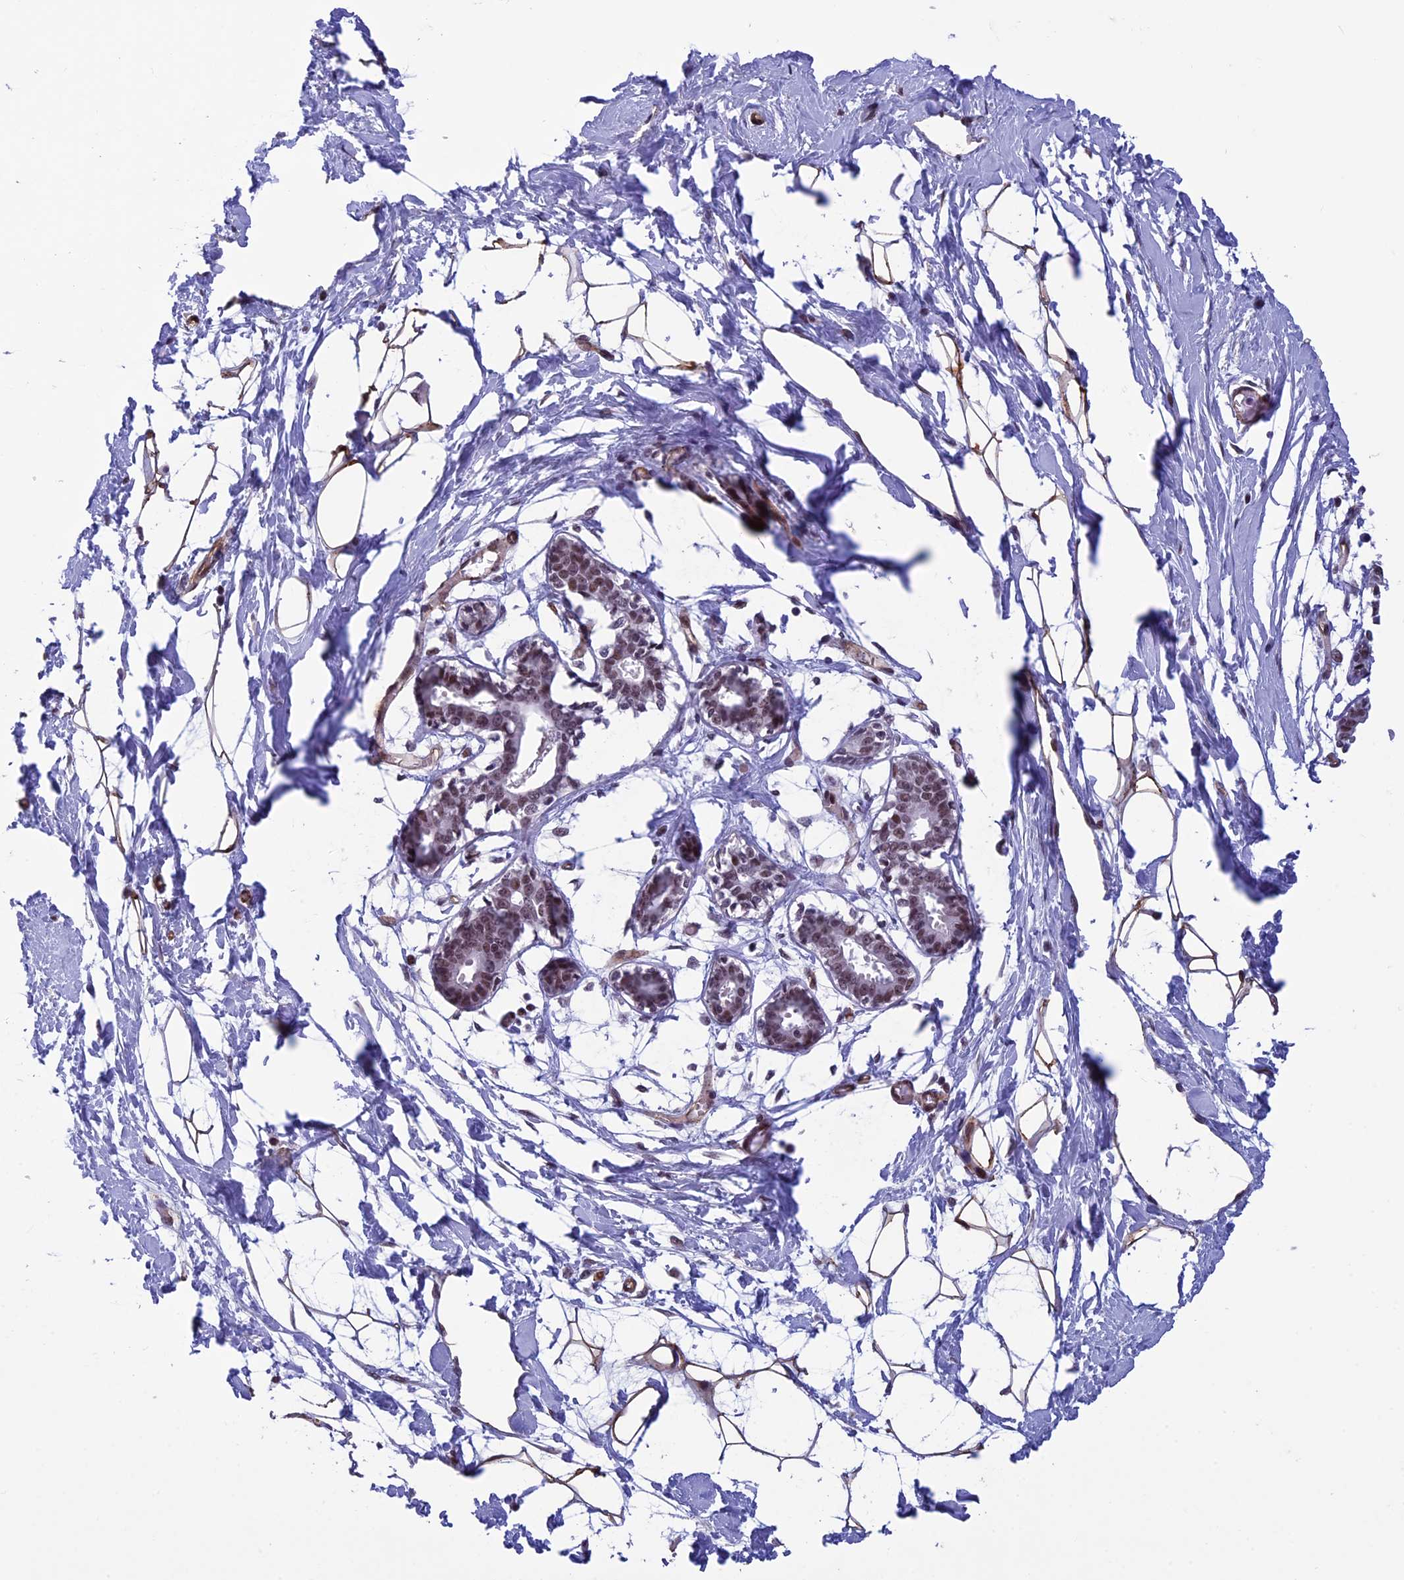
{"staining": {"intensity": "negative", "quantity": "none", "location": "none"}, "tissue": "breast", "cell_type": "Adipocytes", "image_type": "normal", "snomed": [{"axis": "morphology", "description": "Normal tissue, NOS"}, {"axis": "topography", "description": "Breast"}], "caption": "Adipocytes show no significant staining in normal breast.", "gene": "NIPBL", "patient": {"sex": "female", "age": 27}}